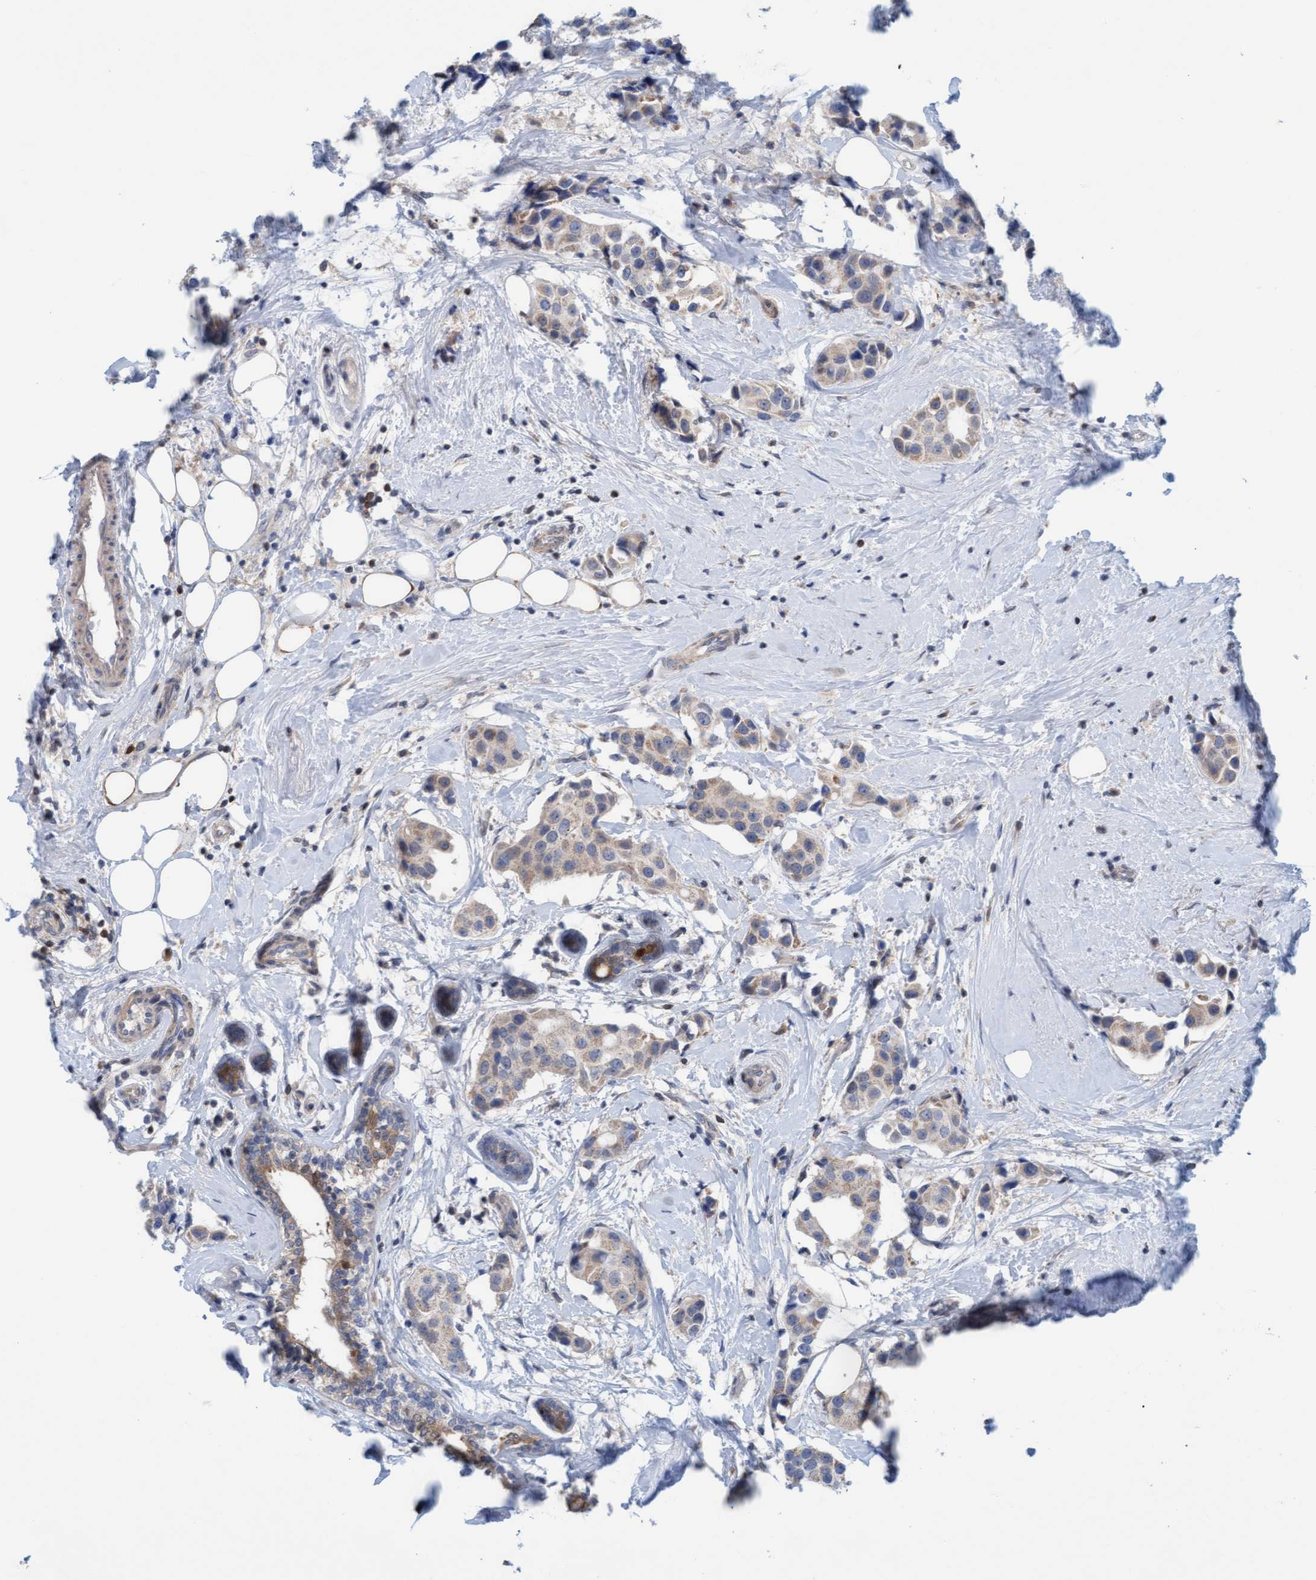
{"staining": {"intensity": "negative", "quantity": "none", "location": "none"}, "tissue": "breast cancer", "cell_type": "Tumor cells", "image_type": "cancer", "snomed": [{"axis": "morphology", "description": "Normal tissue, NOS"}, {"axis": "morphology", "description": "Duct carcinoma"}, {"axis": "topography", "description": "Breast"}], "caption": "Immunohistochemistry image of infiltrating ductal carcinoma (breast) stained for a protein (brown), which shows no staining in tumor cells.", "gene": "KLHL25", "patient": {"sex": "female", "age": 39}}